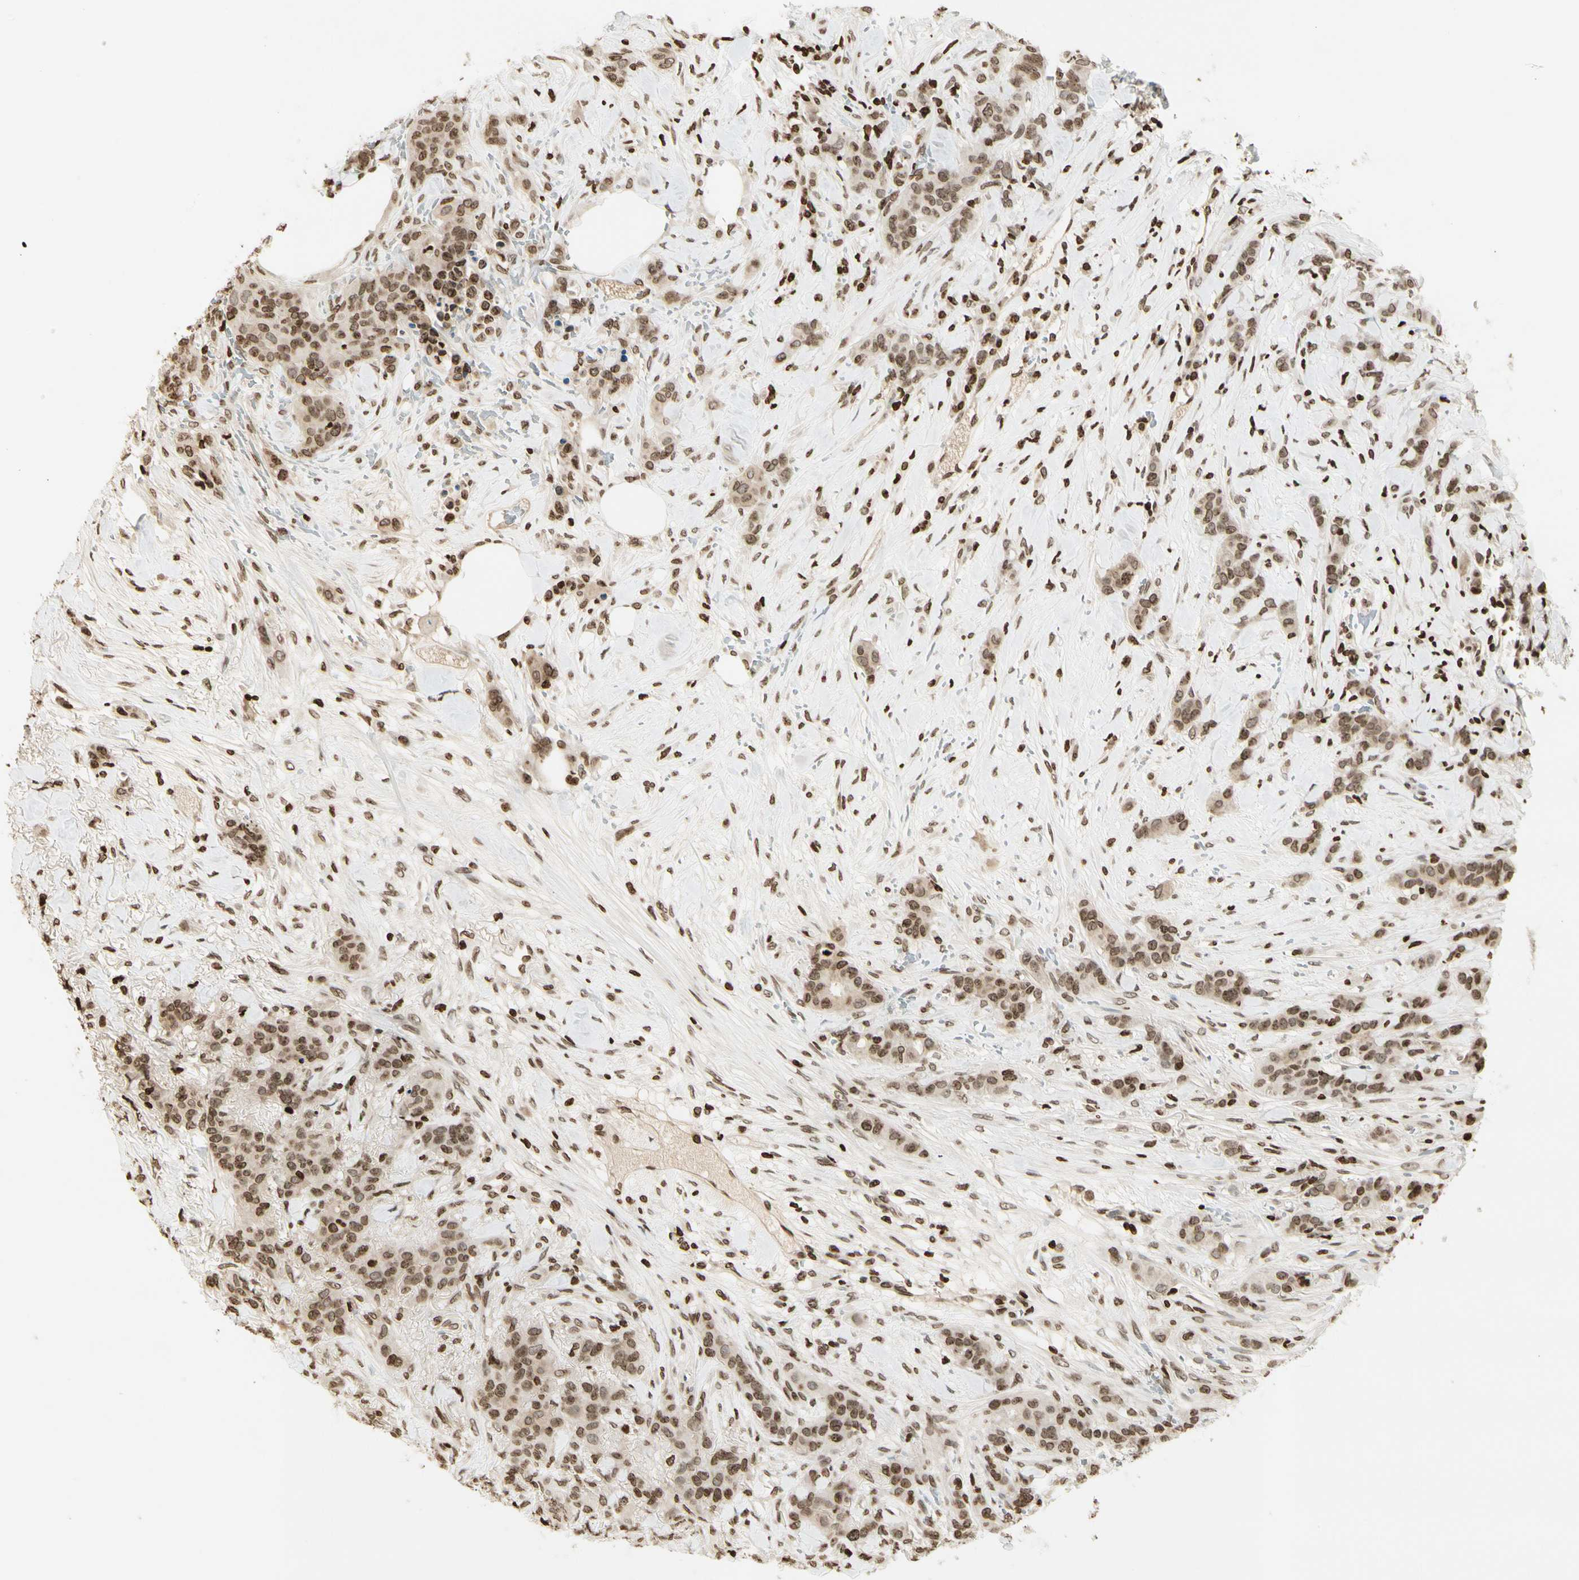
{"staining": {"intensity": "moderate", "quantity": ">75%", "location": "nuclear"}, "tissue": "breast cancer", "cell_type": "Tumor cells", "image_type": "cancer", "snomed": [{"axis": "morphology", "description": "Duct carcinoma"}, {"axis": "topography", "description": "Breast"}], "caption": "Approximately >75% of tumor cells in breast cancer (intraductal carcinoma) demonstrate moderate nuclear protein staining as visualized by brown immunohistochemical staining.", "gene": "RORA", "patient": {"sex": "female", "age": 40}}